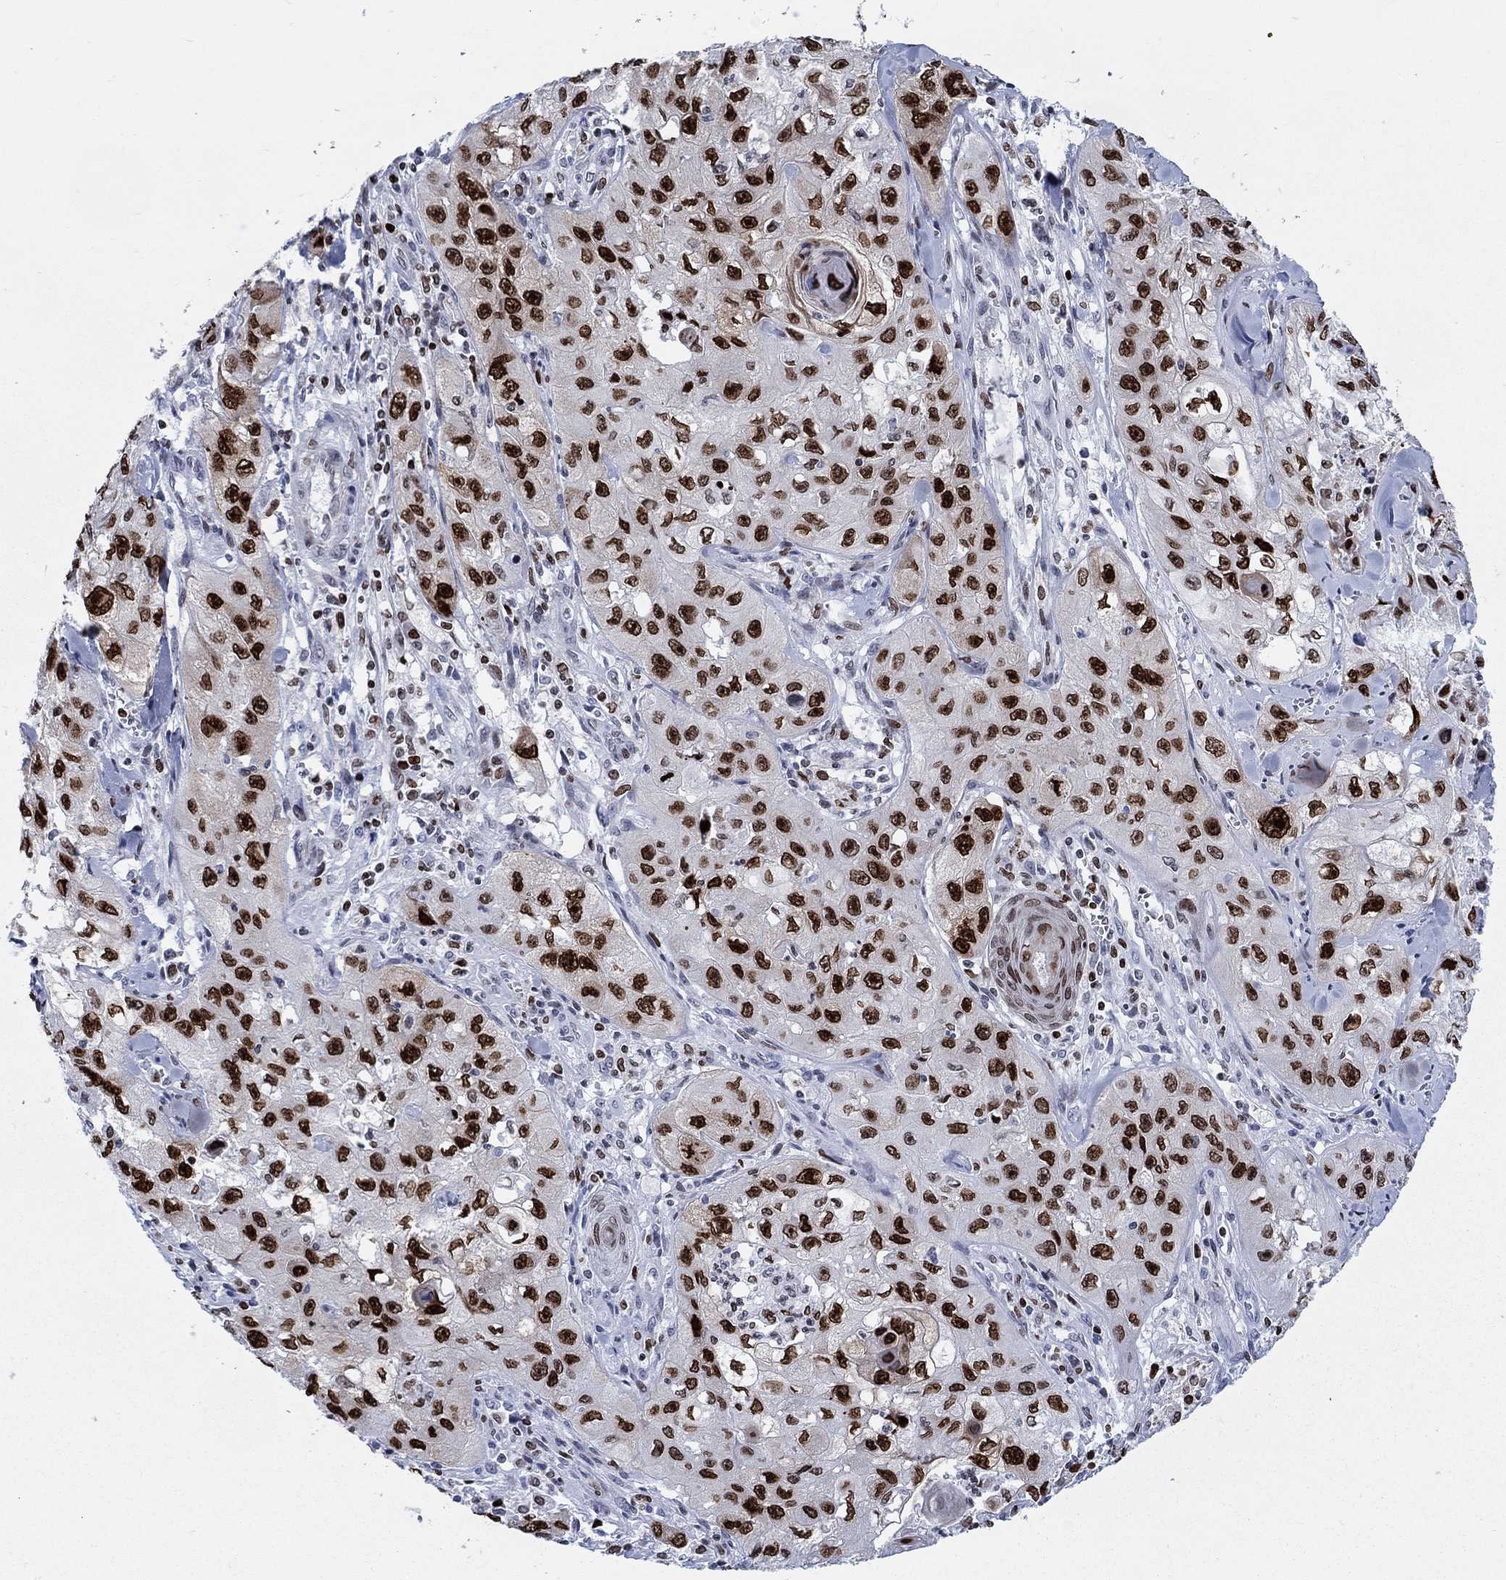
{"staining": {"intensity": "strong", "quantity": "25%-75%", "location": "nuclear"}, "tissue": "skin cancer", "cell_type": "Tumor cells", "image_type": "cancer", "snomed": [{"axis": "morphology", "description": "Squamous cell carcinoma, NOS"}, {"axis": "topography", "description": "Skin"}, {"axis": "topography", "description": "Subcutis"}], "caption": "DAB immunohistochemical staining of human skin cancer demonstrates strong nuclear protein expression in approximately 25%-75% of tumor cells.", "gene": "HMGA1", "patient": {"sex": "male", "age": 73}}